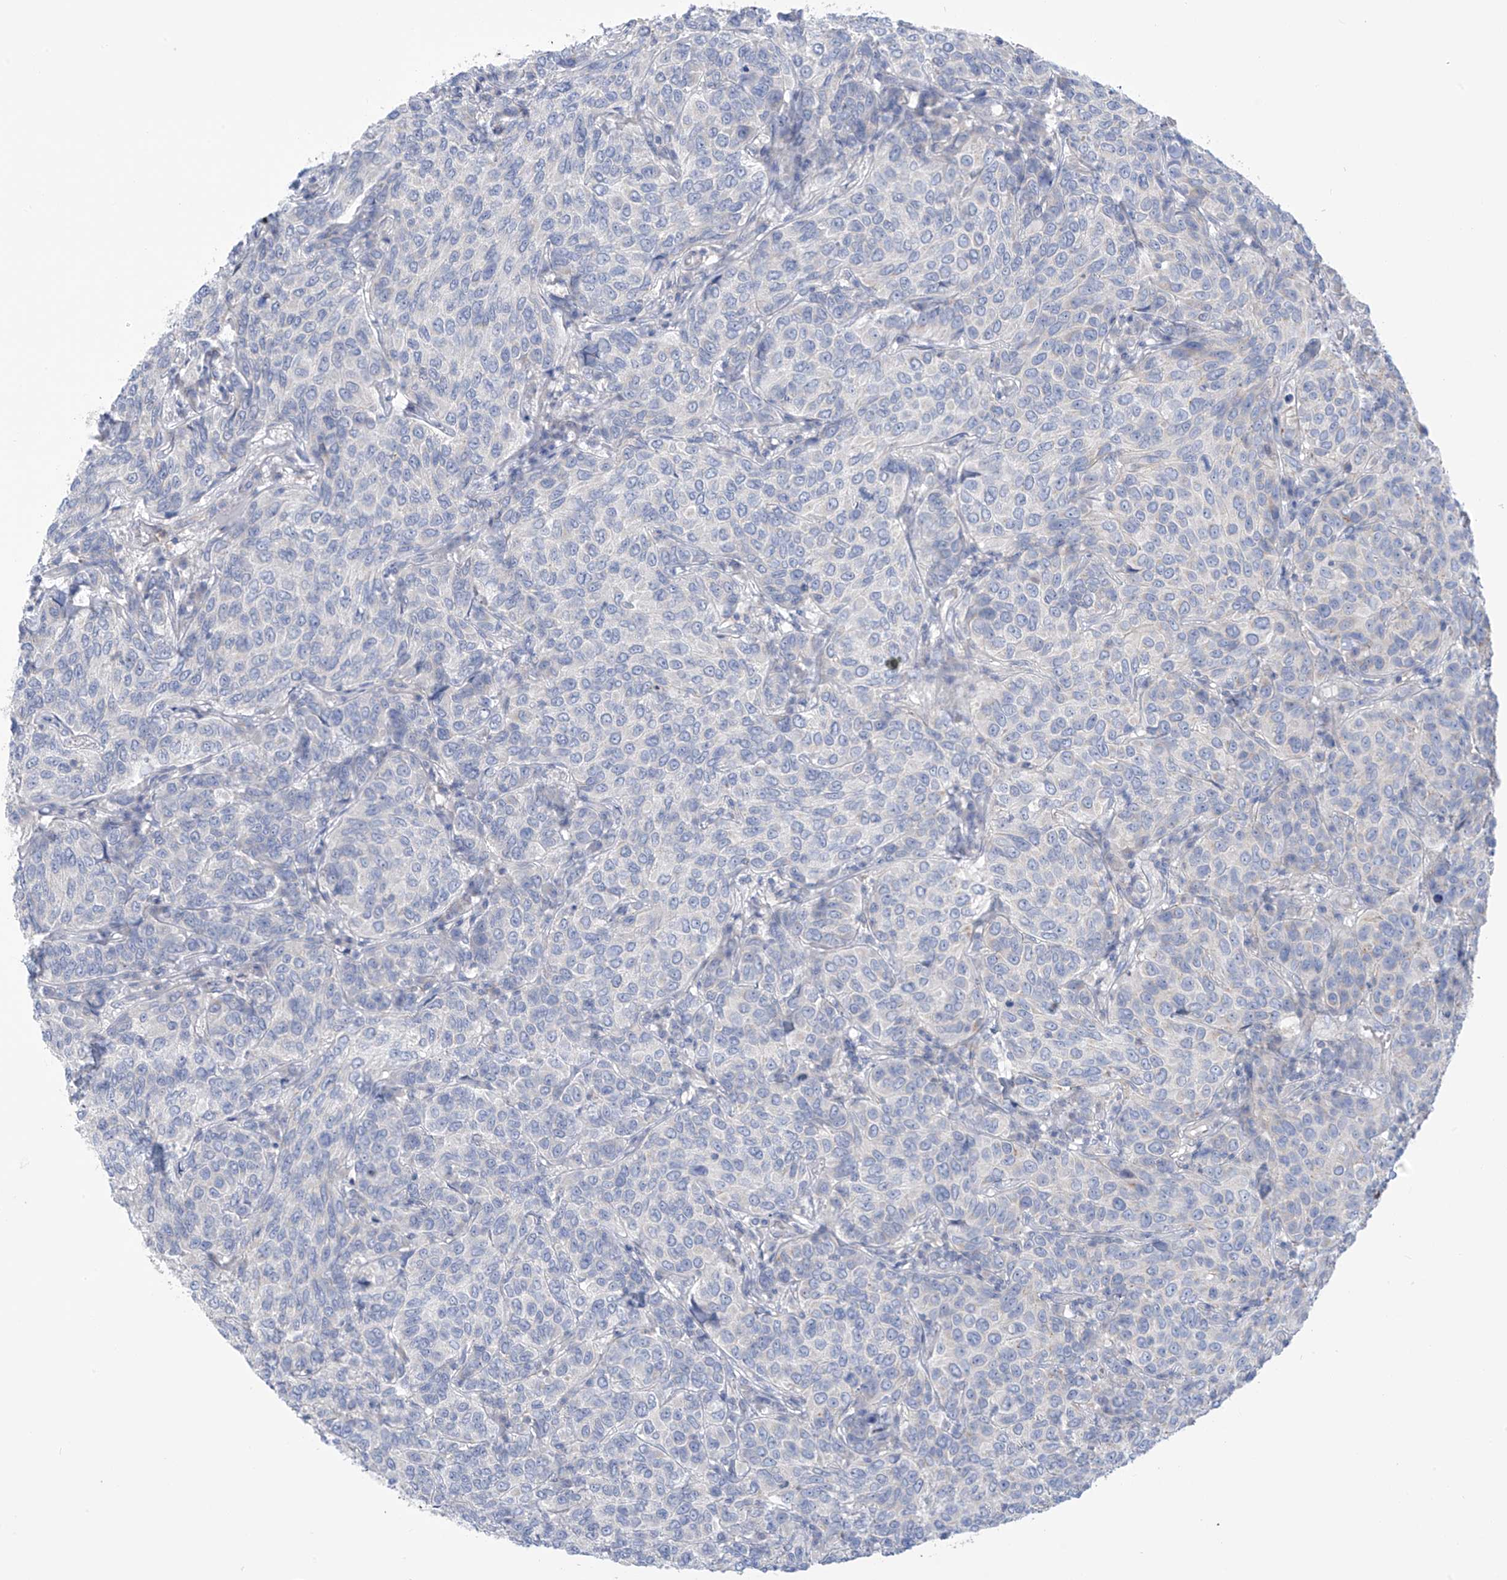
{"staining": {"intensity": "negative", "quantity": "none", "location": "none"}, "tissue": "breast cancer", "cell_type": "Tumor cells", "image_type": "cancer", "snomed": [{"axis": "morphology", "description": "Duct carcinoma"}, {"axis": "topography", "description": "Breast"}], "caption": "Immunohistochemistry image of invasive ductal carcinoma (breast) stained for a protein (brown), which exhibits no expression in tumor cells.", "gene": "FABP2", "patient": {"sex": "female", "age": 55}}